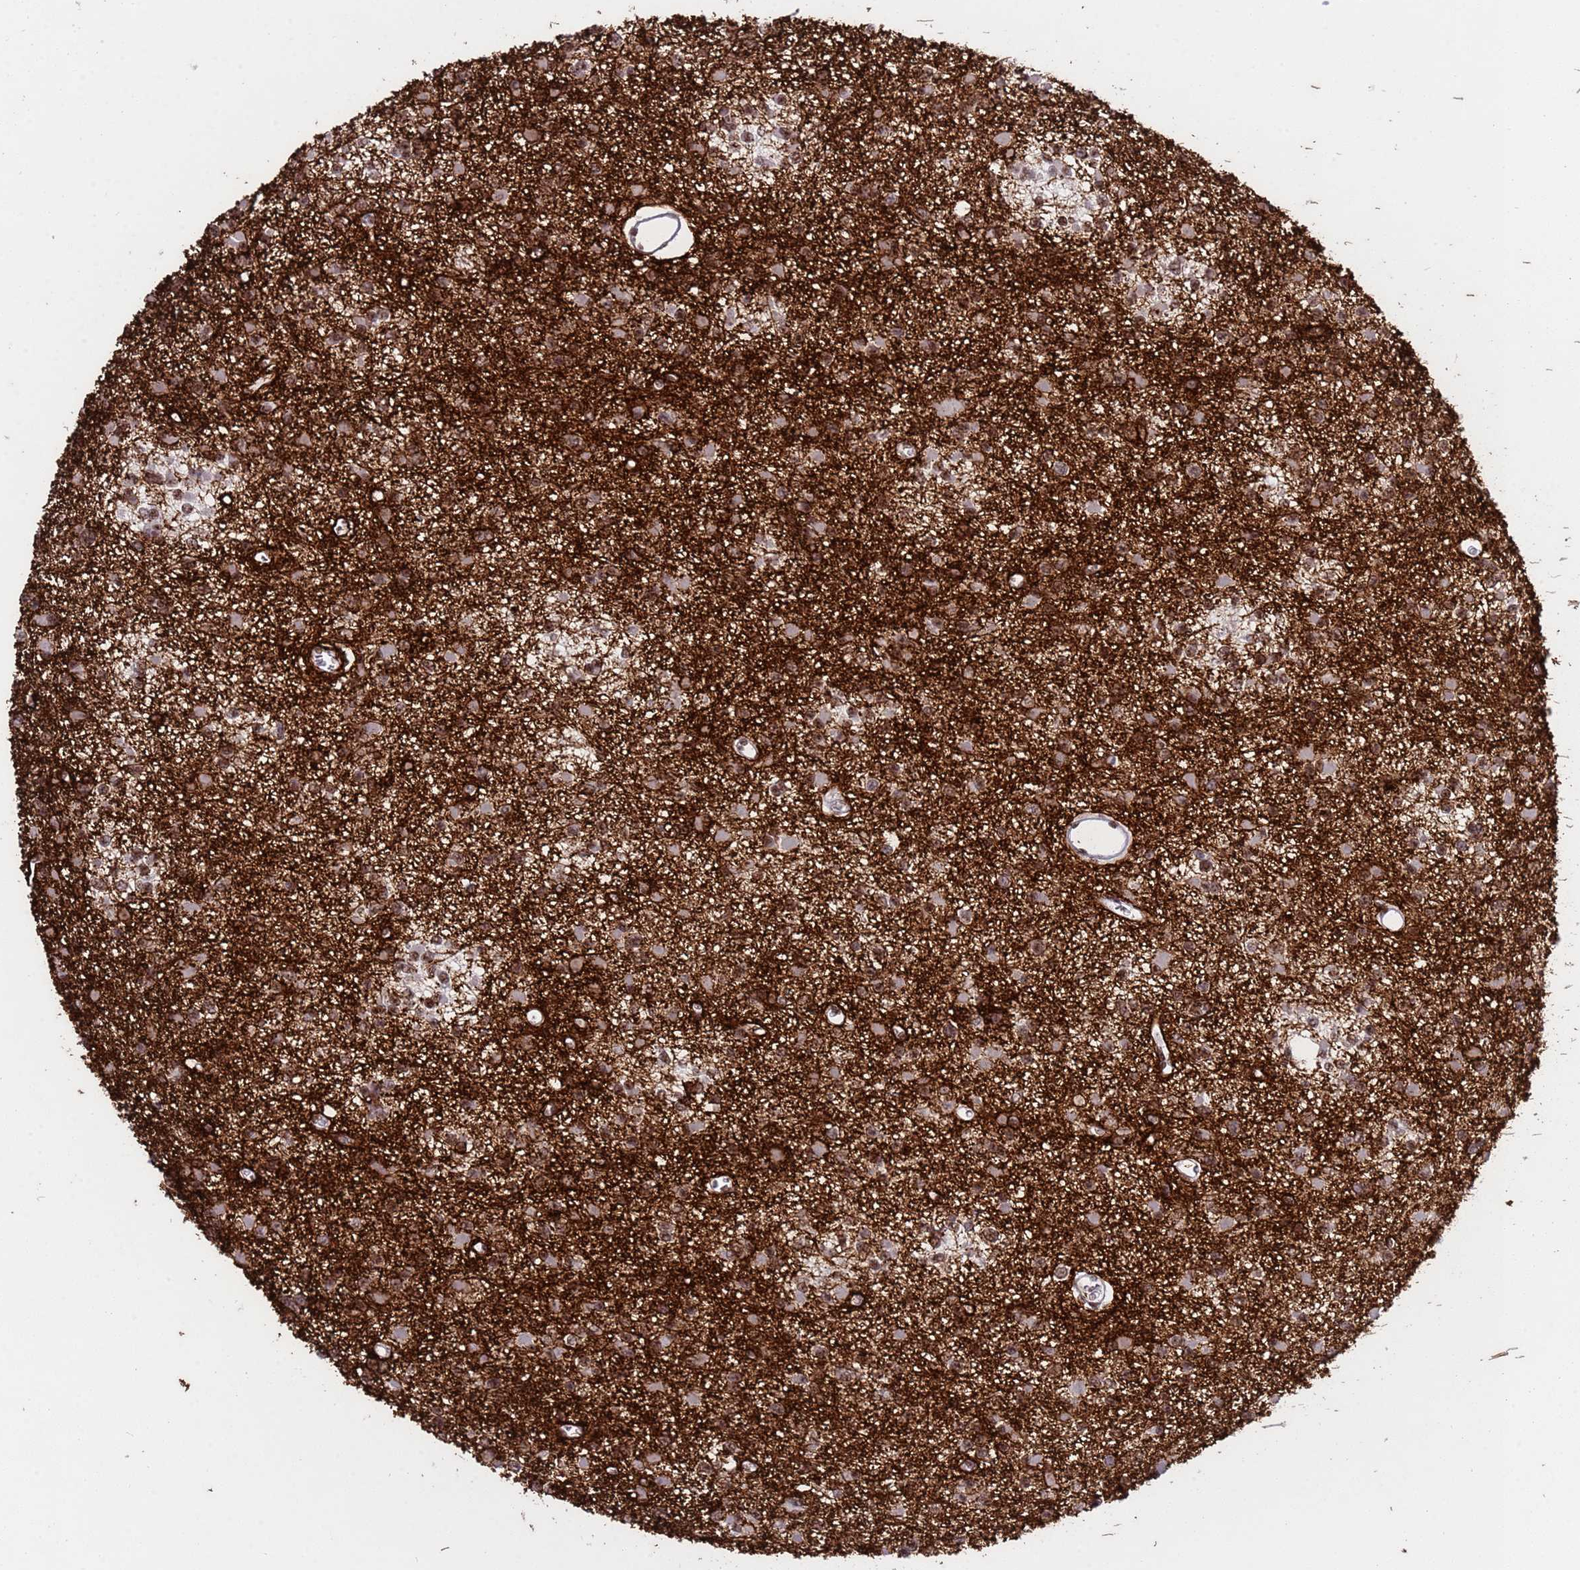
{"staining": {"intensity": "strong", "quantity": ">75%", "location": "cytoplasmic/membranous"}, "tissue": "glioma", "cell_type": "Tumor cells", "image_type": "cancer", "snomed": [{"axis": "morphology", "description": "Glioma, malignant, Low grade"}, {"axis": "topography", "description": "Brain"}], "caption": "Glioma tissue exhibits strong cytoplasmic/membranous positivity in about >75% of tumor cells, visualized by immunohistochemistry.", "gene": "THOC2", "patient": {"sex": "female", "age": 22}}